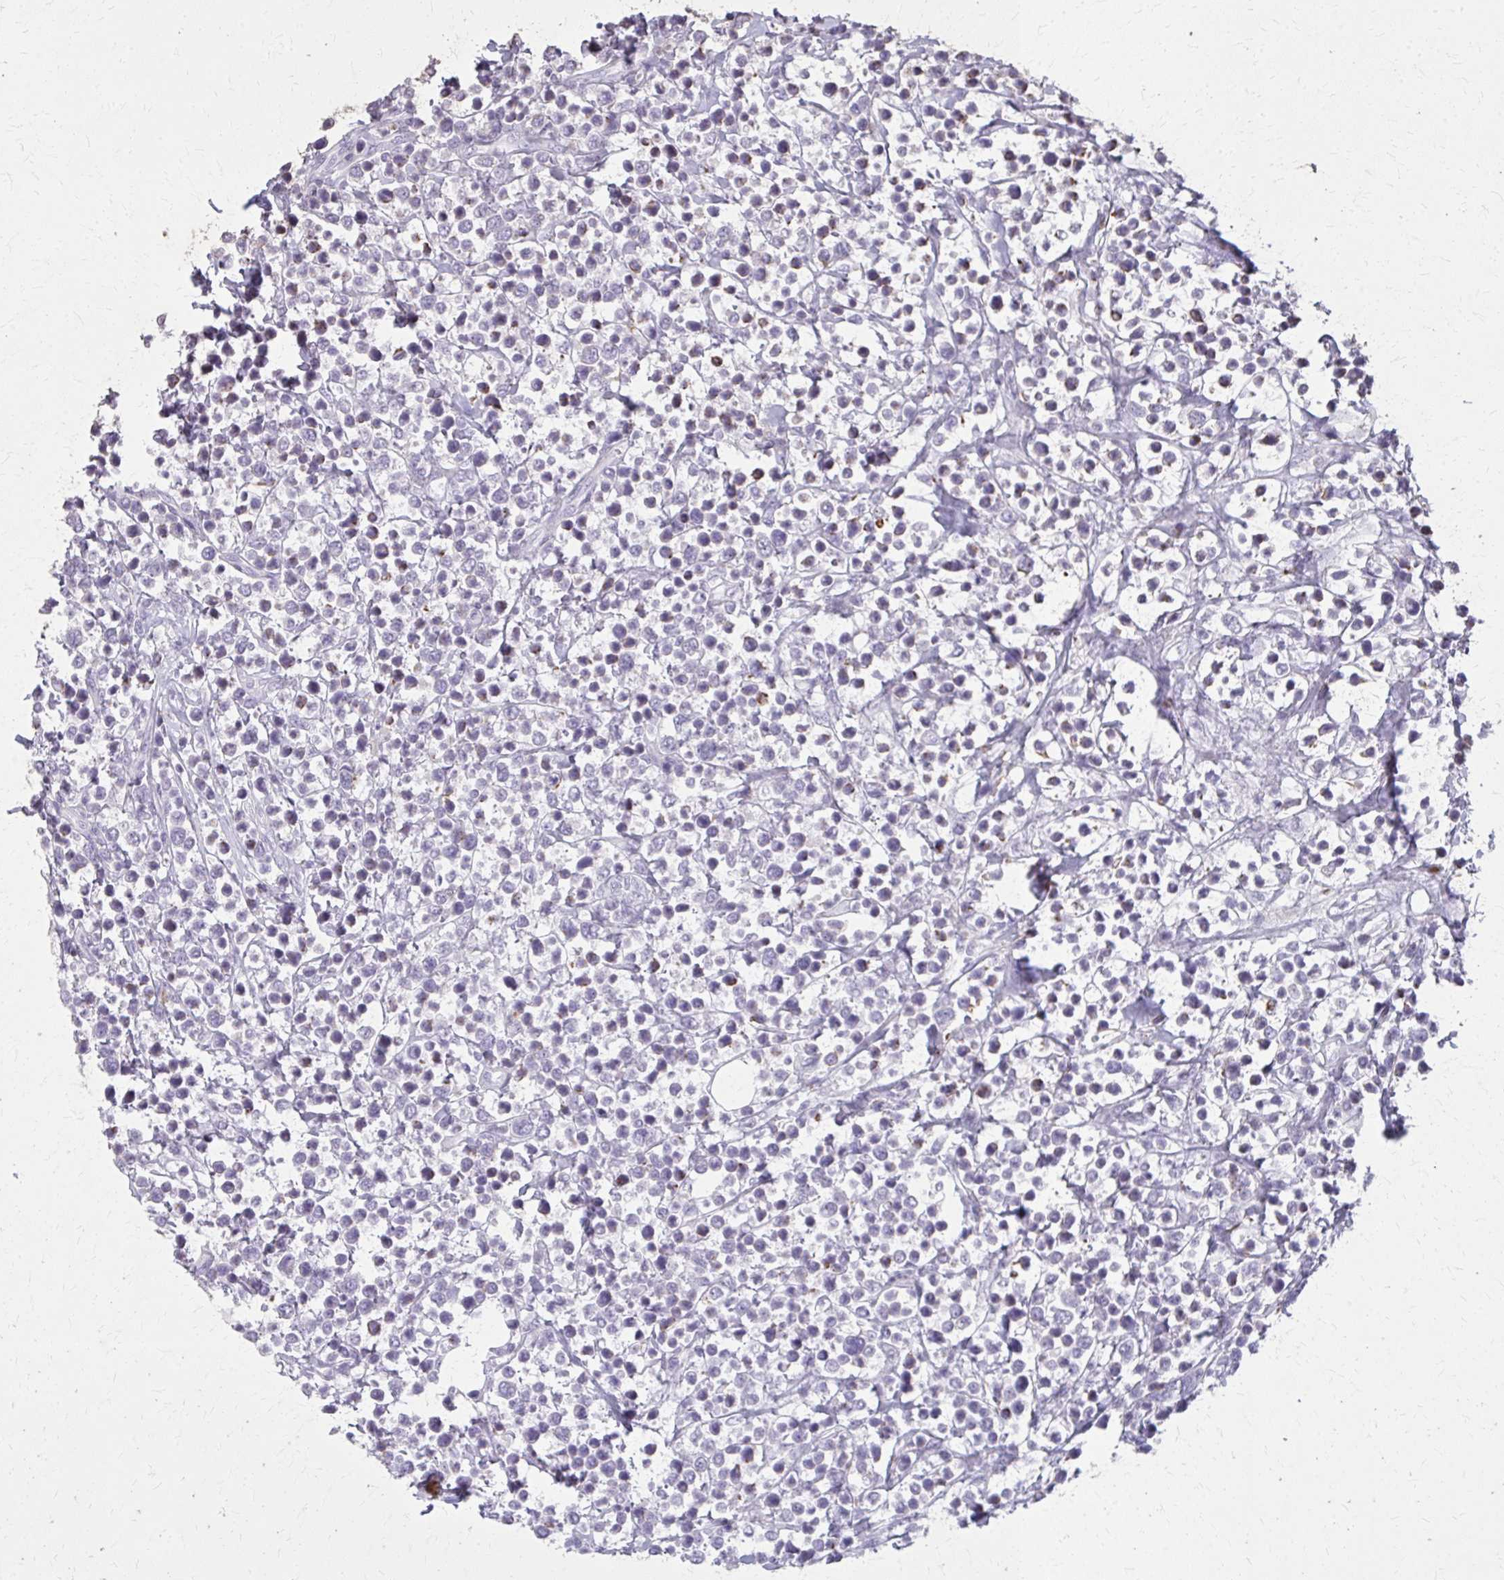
{"staining": {"intensity": "negative", "quantity": "none", "location": "none"}, "tissue": "lymphoma", "cell_type": "Tumor cells", "image_type": "cancer", "snomed": [{"axis": "morphology", "description": "Malignant lymphoma, non-Hodgkin's type, High grade"}, {"axis": "topography", "description": "Soft tissue"}], "caption": "Micrograph shows no protein positivity in tumor cells of malignant lymphoma, non-Hodgkin's type (high-grade) tissue.", "gene": "TENM4", "patient": {"sex": "female", "age": 56}}